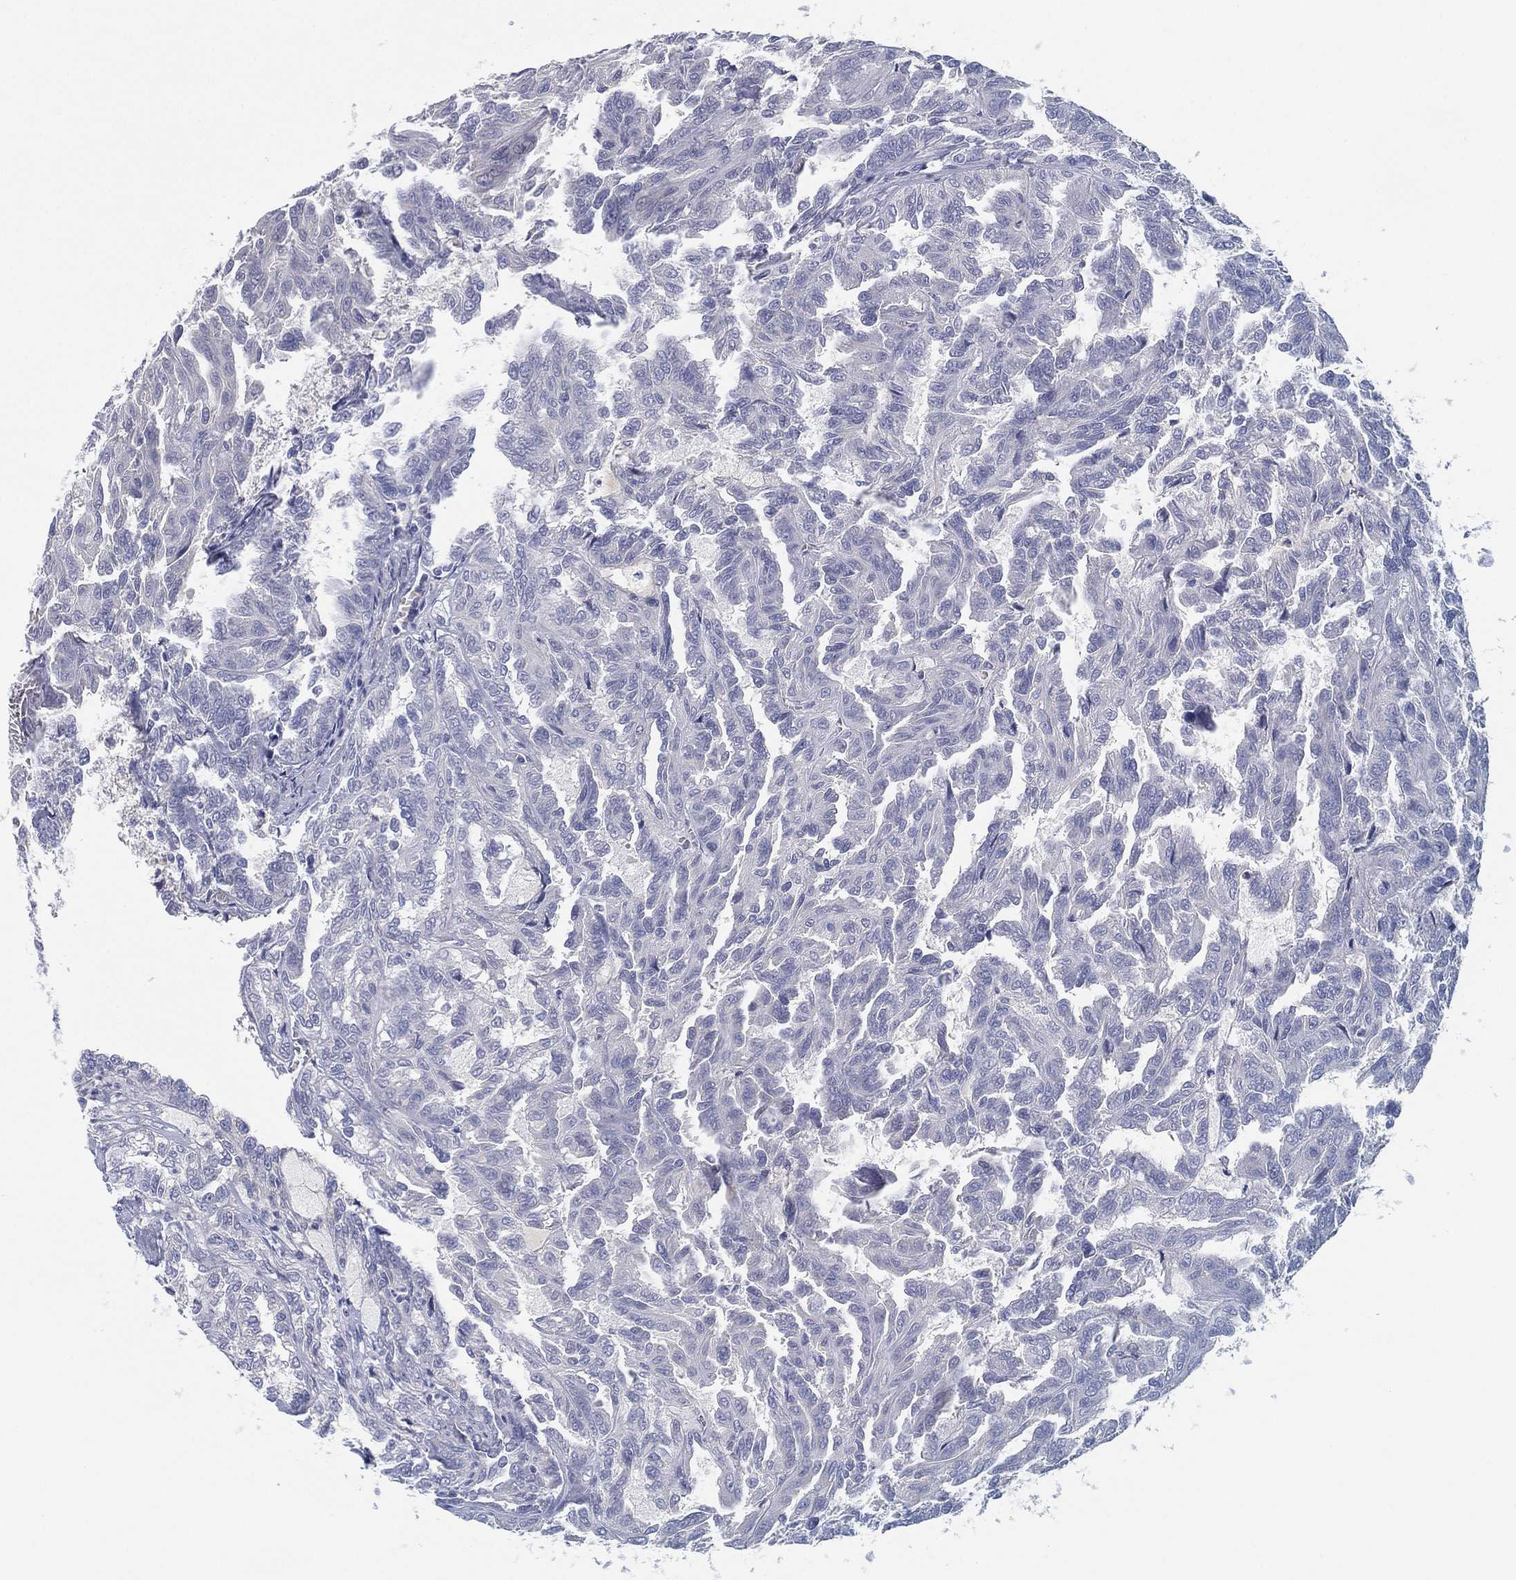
{"staining": {"intensity": "negative", "quantity": "none", "location": "none"}, "tissue": "renal cancer", "cell_type": "Tumor cells", "image_type": "cancer", "snomed": [{"axis": "morphology", "description": "Adenocarcinoma, NOS"}, {"axis": "topography", "description": "Kidney"}], "caption": "Adenocarcinoma (renal) was stained to show a protein in brown. There is no significant staining in tumor cells.", "gene": "CYP2D6", "patient": {"sex": "male", "age": 79}}